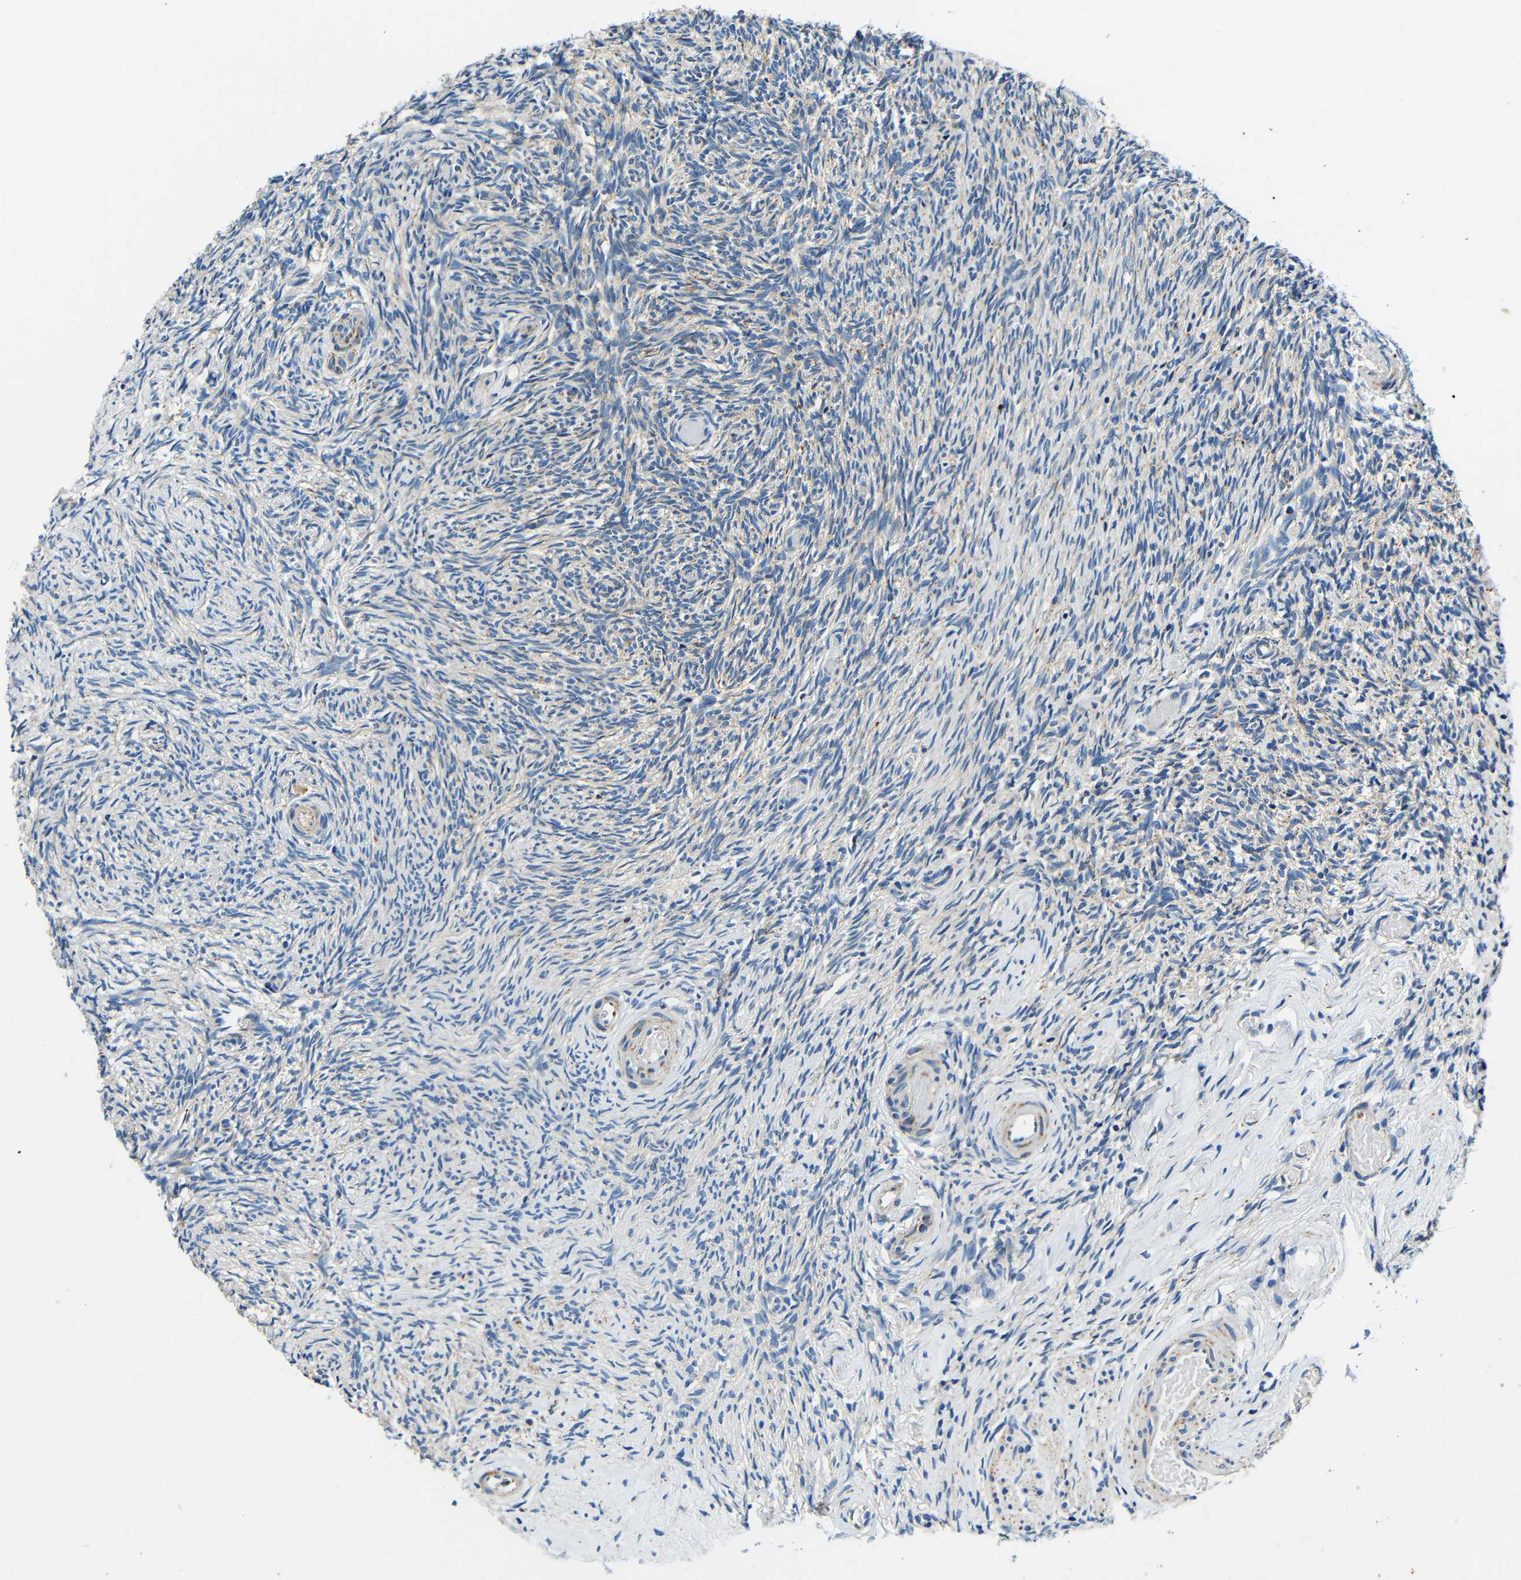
{"staining": {"intensity": "weak", "quantity": "<25%", "location": "cytoplasmic/membranous"}, "tissue": "ovary", "cell_type": "Ovarian stroma cells", "image_type": "normal", "snomed": [{"axis": "morphology", "description": "Normal tissue, NOS"}, {"axis": "topography", "description": "Ovary"}], "caption": "Histopathology image shows no significant protein staining in ovarian stroma cells of benign ovary.", "gene": "GALNT18", "patient": {"sex": "female", "age": 60}}